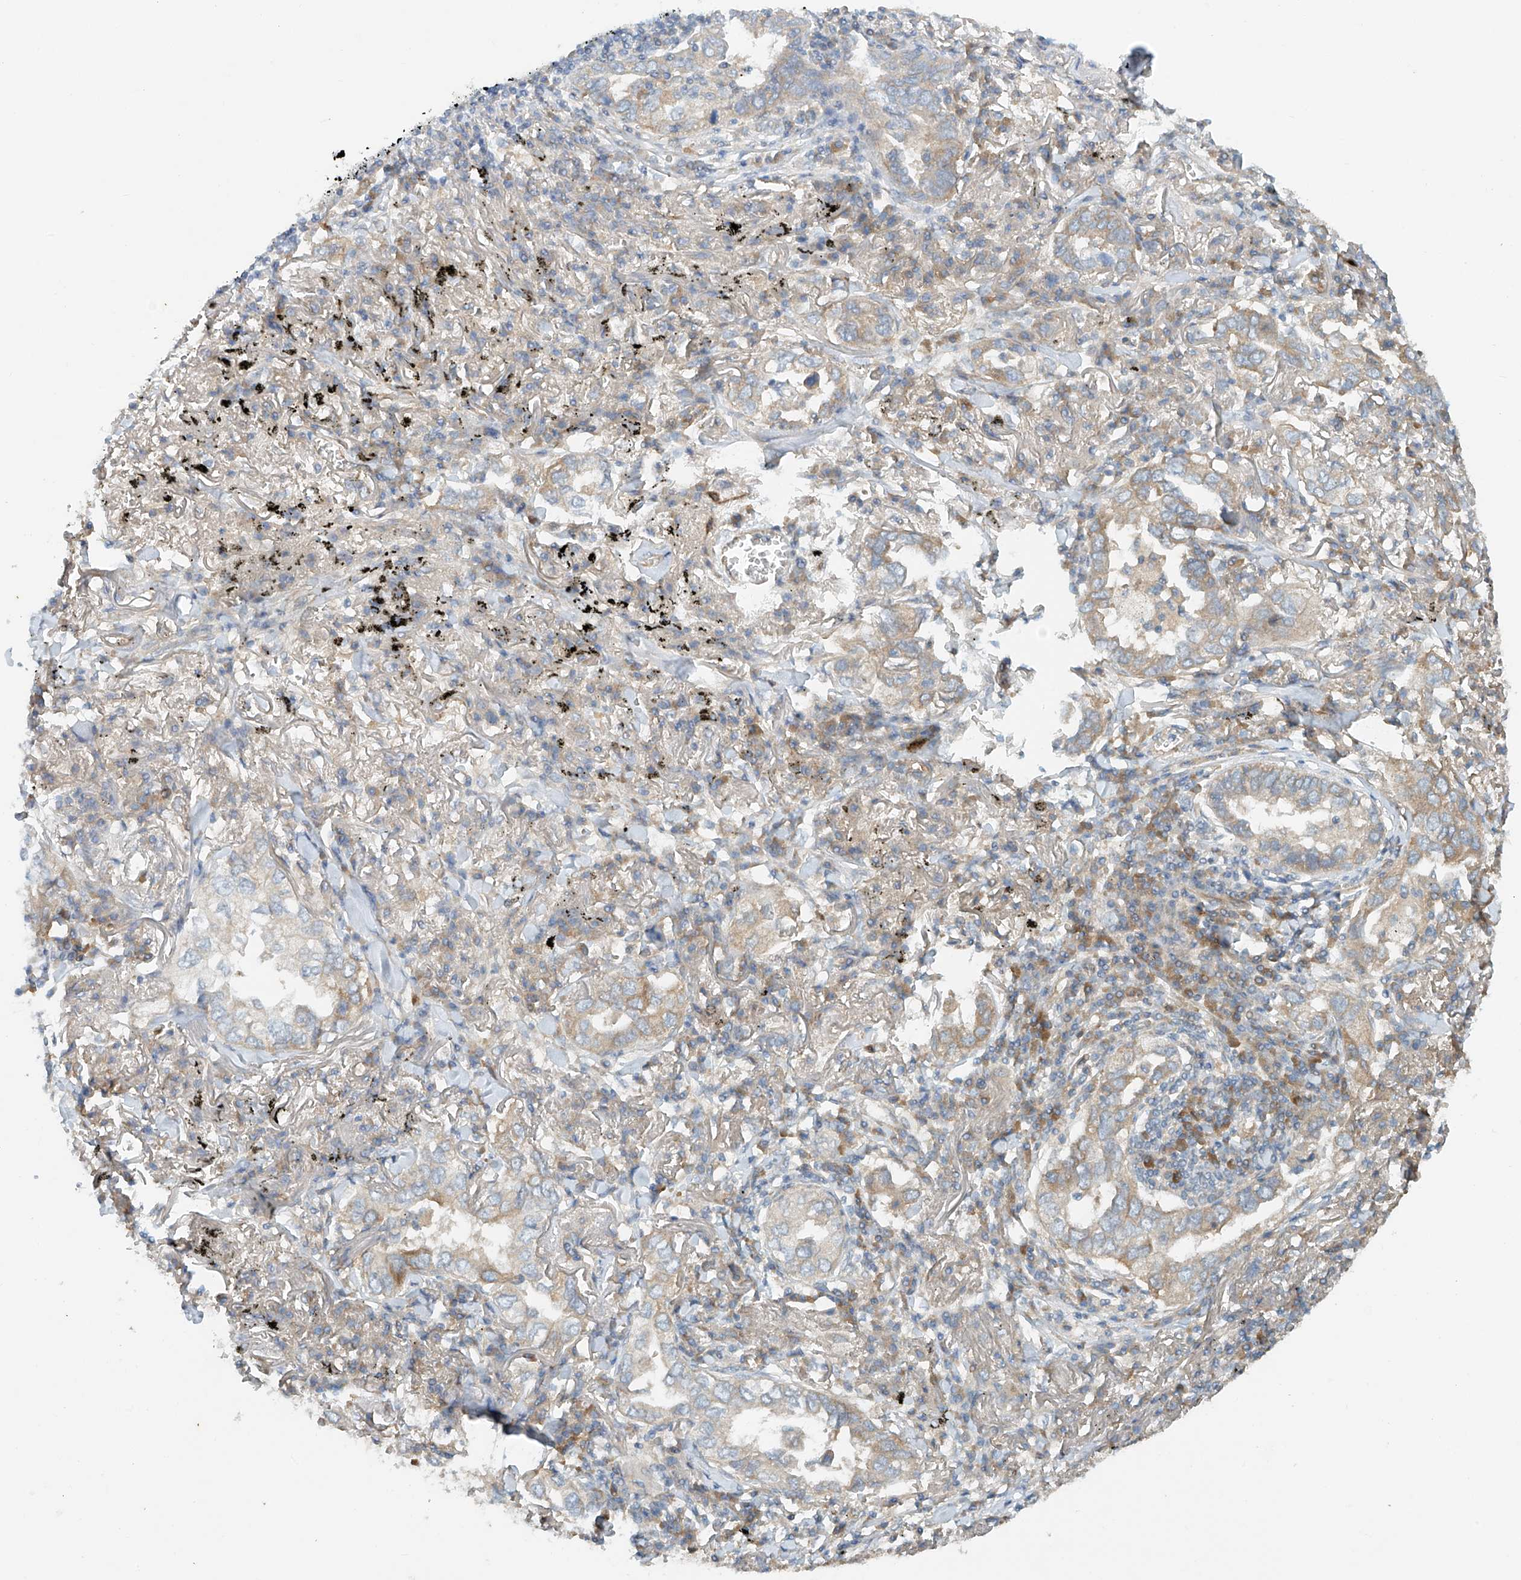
{"staining": {"intensity": "weak", "quantity": "25%-75%", "location": "cytoplasmic/membranous"}, "tissue": "lung cancer", "cell_type": "Tumor cells", "image_type": "cancer", "snomed": [{"axis": "morphology", "description": "Adenocarcinoma, NOS"}, {"axis": "topography", "description": "Lung"}], "caption": "The histopathology image exhibits immunohistochemical staining of lung cancer. There is weak cytoplasmic/membranous expression is seen in about 25%-75% of tumor cells. The staining was performed using DAB, with brown indicating positive protein expression. Nuclei are stained blue with hematoxylin.", "gene": "LYRM9", "patient": {"sex": "male", "age": 65}}